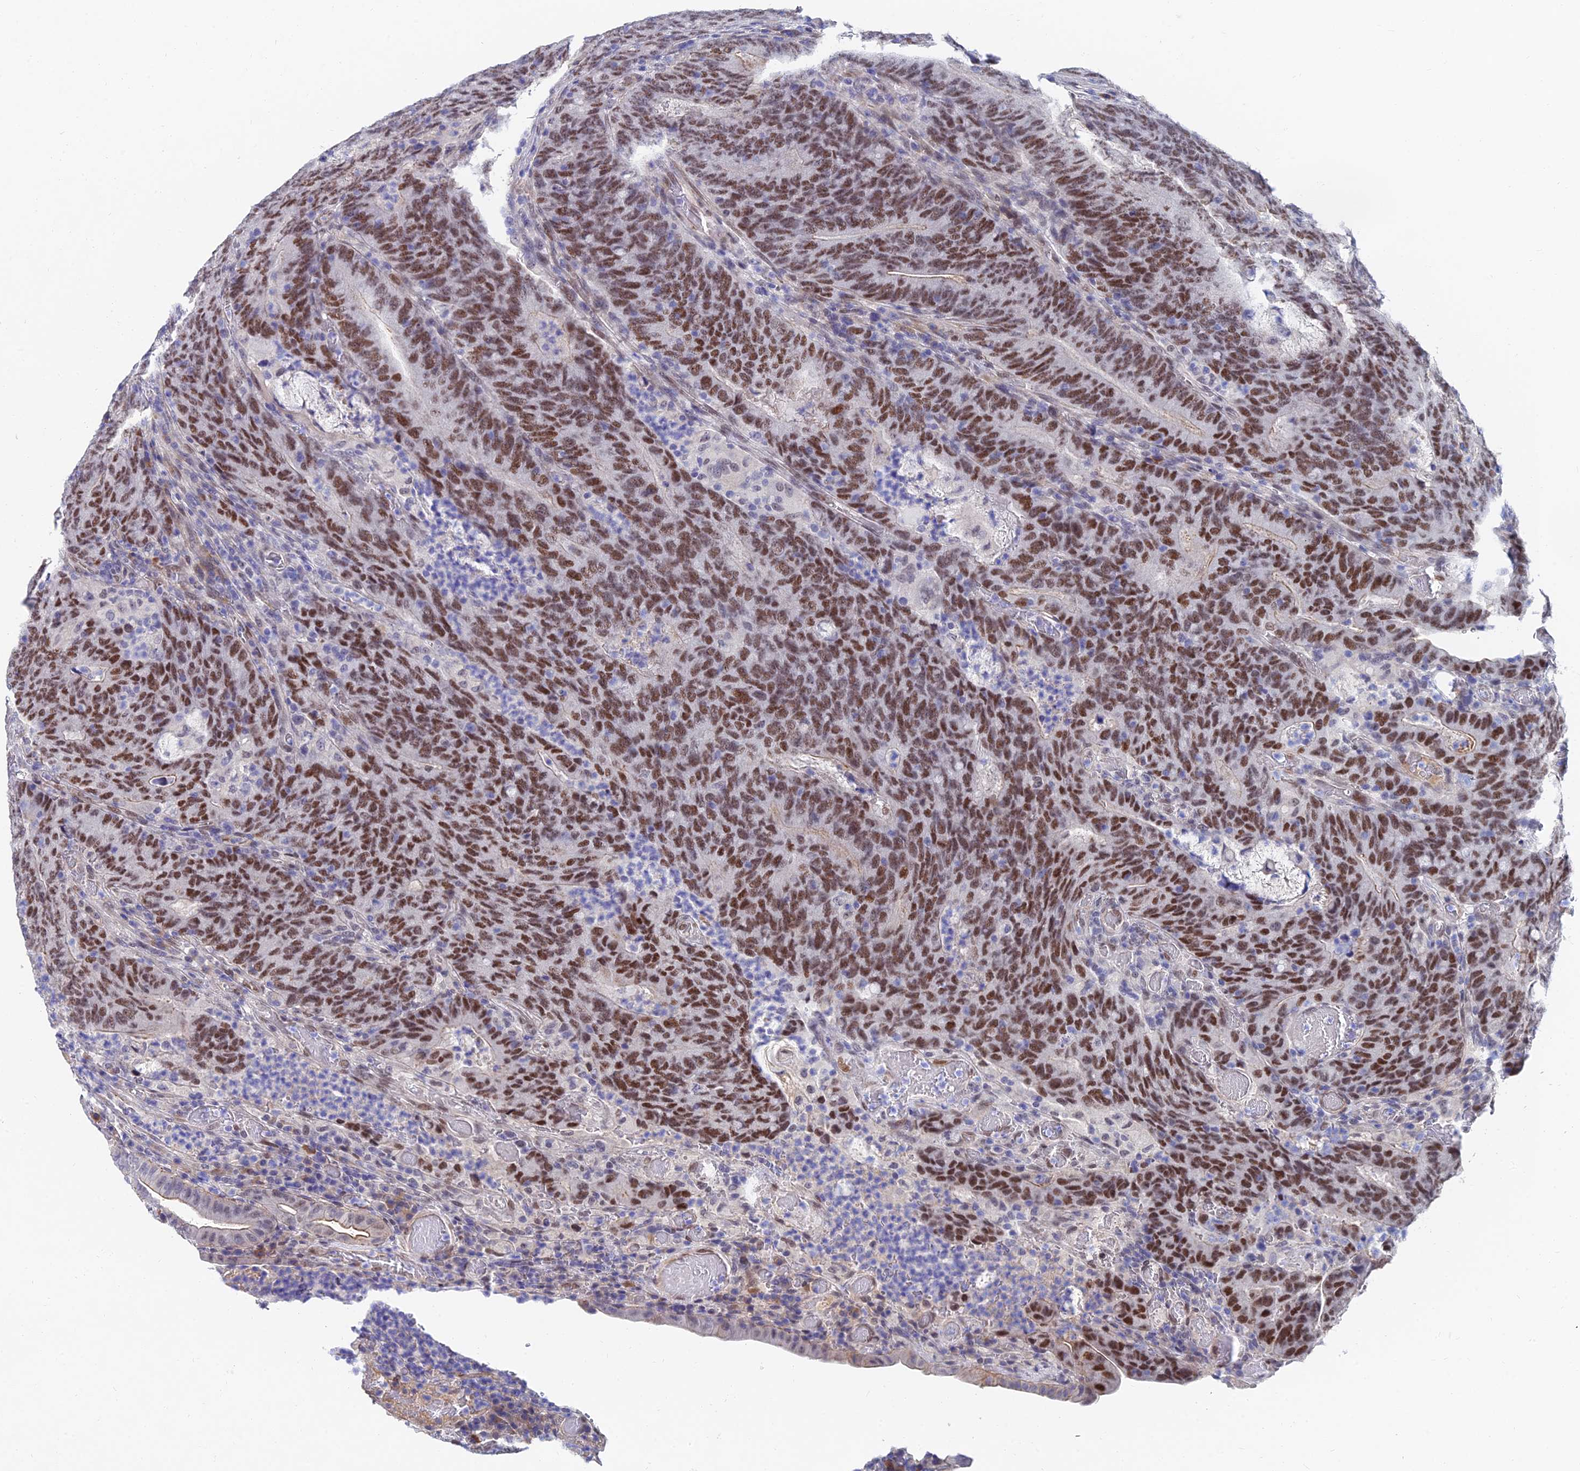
{"staining": {"intensity": "moderate", "quantity": ">75%", "location": "nuclear"}, "tissue": "colorectal cancer", "cell_type": "Tumor cells", "image_type": "cancer", "snomed": [{"axis": "morphology", "description": "Normal tissue, NOS"}, {"axis": "morphology", "description": "Adenocarcinoma, NOS"}, {"axis": "topography", "description": "Colon"}], "caption": "IHC image of human colorectal adenocarcinoma stained for a protein (brown), which reveals medium levels of moderate nuclear positivity in approximately >75% of tumor cells.", "gene": "TRIM24", "patient": {"sex": "female", "age": 75}}